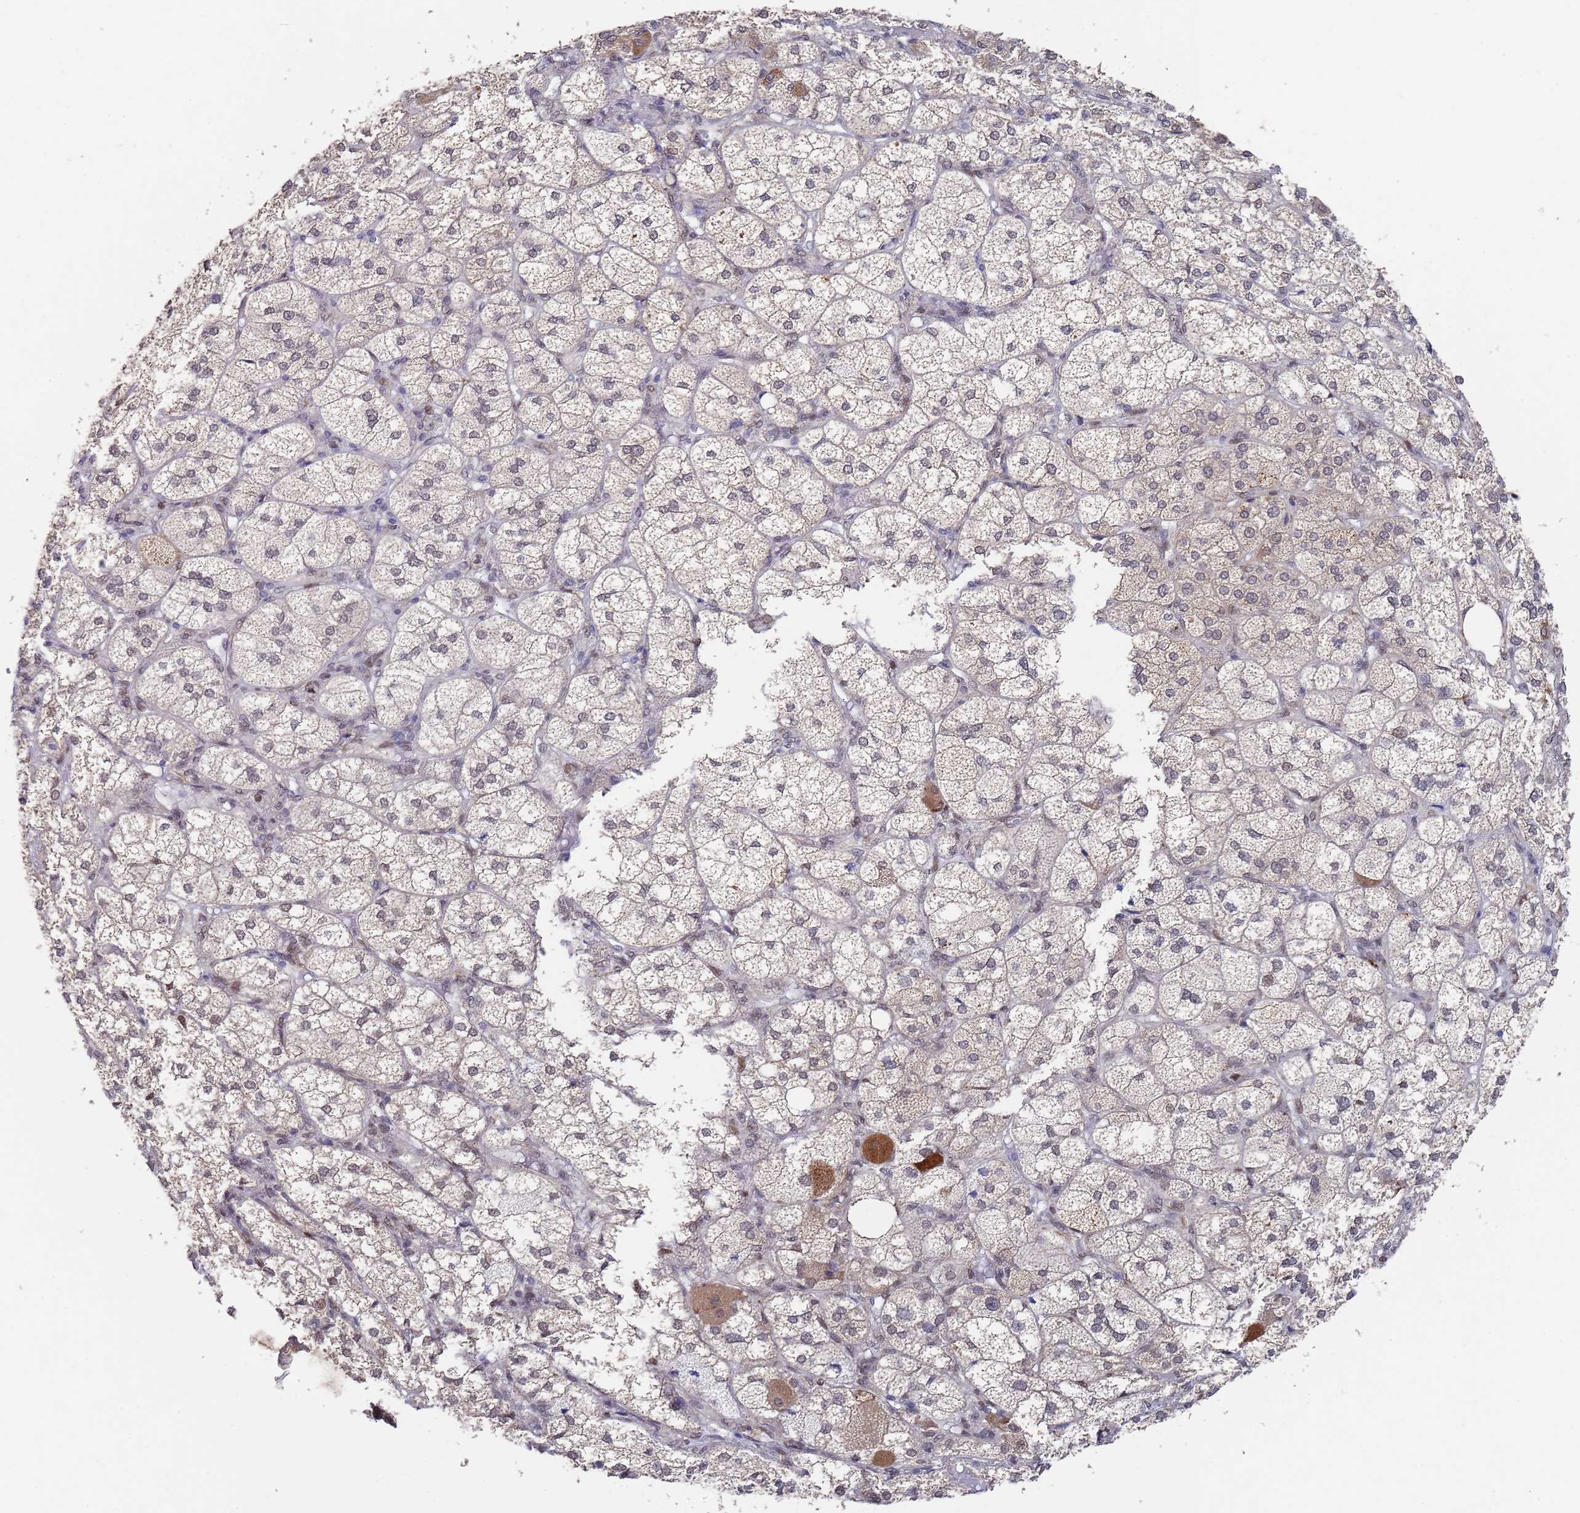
{"staining": {"intensity": "weak", "quantity": "25%-75%", "location": "cytoplasmic/membranous,nuclear"}, "tissue": "adrenal gland", "cell_type": "Glandular cells", "image_type": "normal", "snomed": [{"axis": "morphology", "description": "Normal tissue, NOS"}, {"axis": "topography", "description": "Adrenal gland"}], "caption": "Protein analysis of benign adrenal gland shows weak cytoplasmic/membranous,nuclear positivity in approximately 25%-75% of glandular cells.", "gene": "COPS6", "patient": {"sex": "female", "age": 61}}